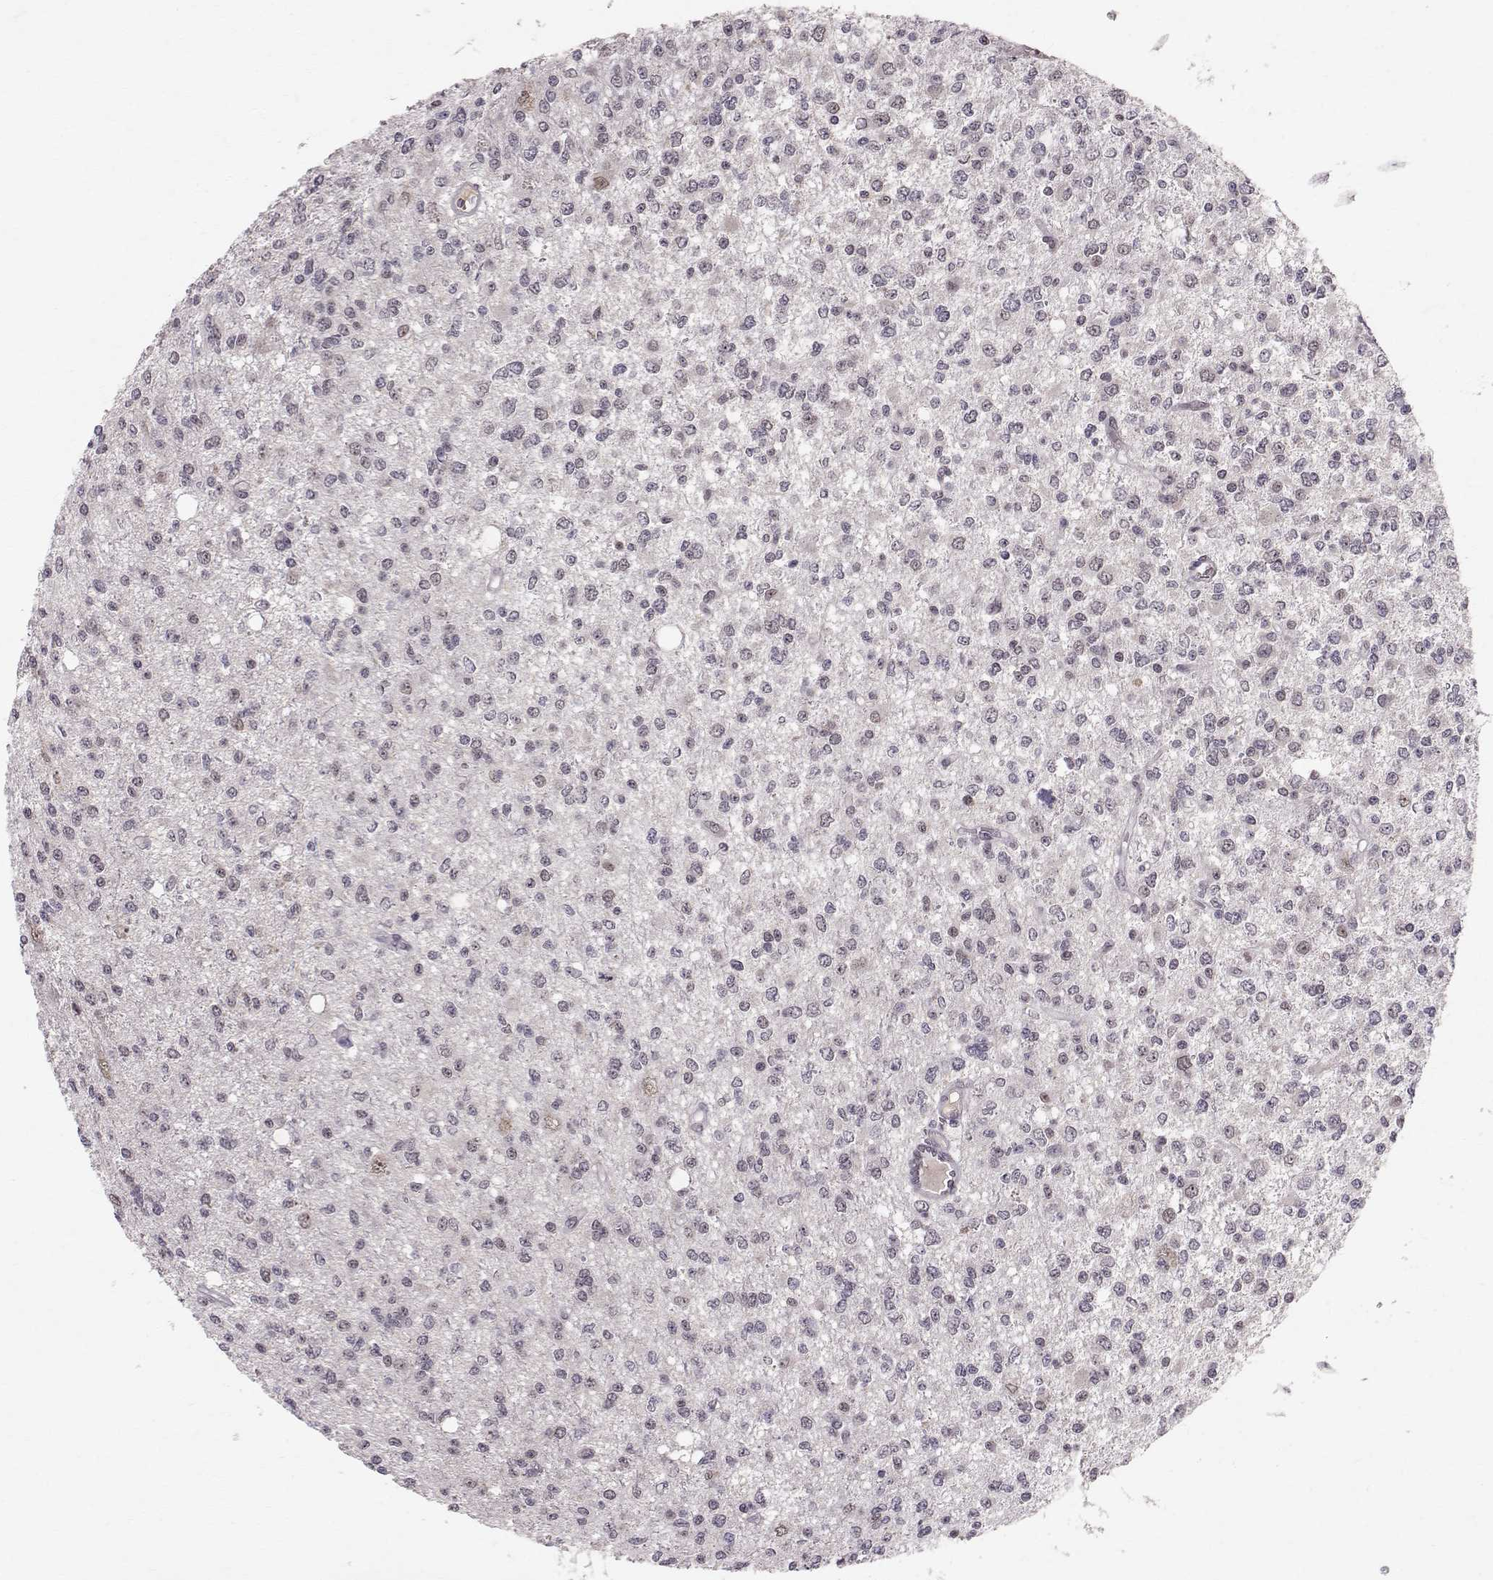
{"staining": {"intensity": "negative", "quantity": "none", "location": "none"}, "tissue": "glioma", "cell_type": "Tumor cells", "image_type": "cancer", "snomed": [{"axis": "morphology", "description": "Glioma, malignant, Low grade"}, {"axis": "topography", "description": "Brain"}], "caption": "This histopathology image is of malignant glioma (low-grade) stained with immunohistochemistry to label a protein in brown with the nuclei are counter-stained blue. There is no expression in tumor cells.", "gene": "RPP38", "patient": {"sex": "male", "age": 67}}